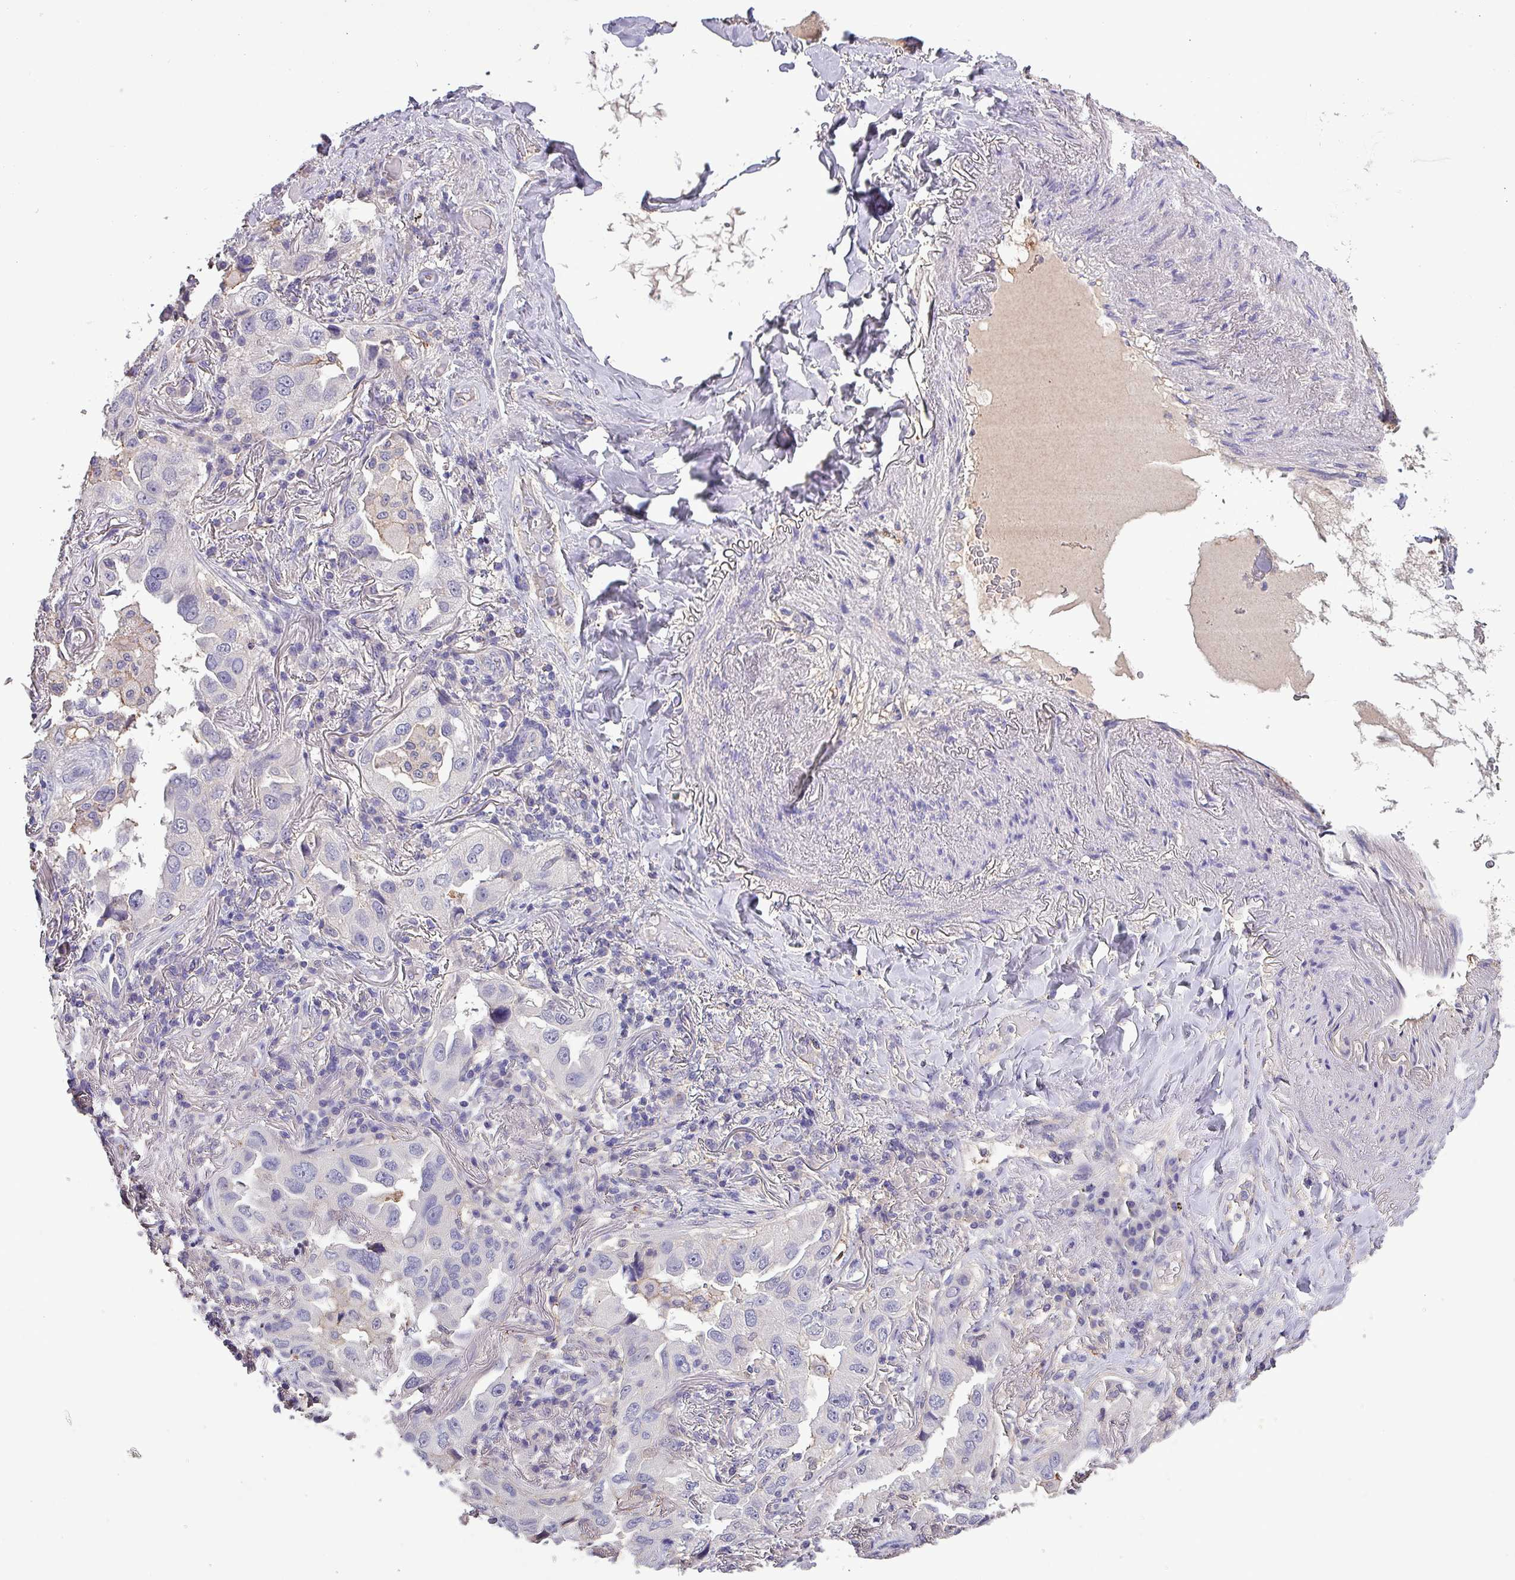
{"staining": {"intensity": "negative", "quantity": "none", "location": "none"}, "tissue": "lung cancer", "cell_type": "Tumor cells", "image_type": "cancer", "snomed": [{"axis": "morphology", "description": "Adenocarcinoma, NOS"}, {"axis": "topography", "description": "Lung"}], "caption": "Immunohistochemistry of lung cancer displays no staining in tumor cells.", "gene": "HTRA4", "patient": {"sex": "female", "age": 69}}